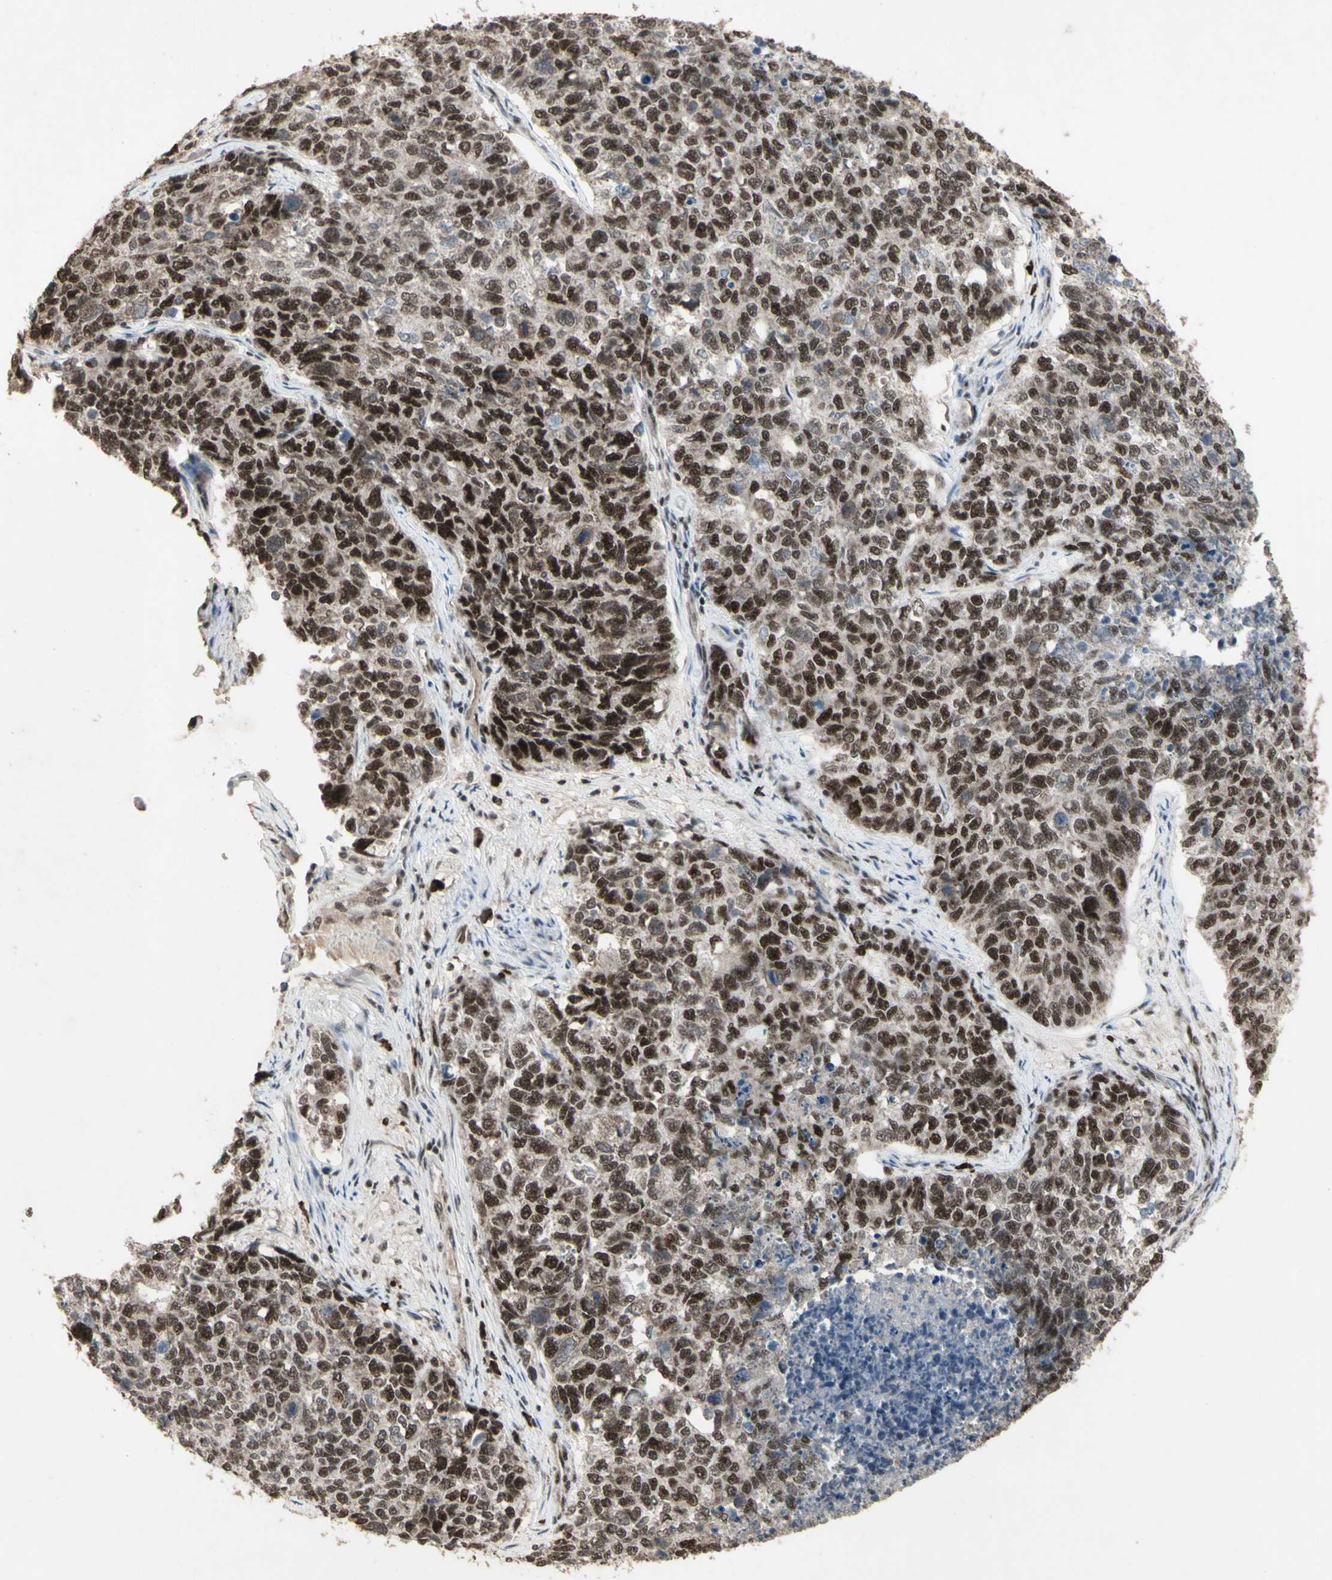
{"staining": {"intensity": "moderate", "quantity": ">75%", "location": "nuclear"}, "tissue": "cervical cancer", "cell_type": "Tumor cells", "image_type": "cancer", "snomed": [{"axis": "morphology", "description": "Squamous cell carcinoma, NOS"}, {"axis": "topography", "description": "Cervix"}], "caption": "This photomicrograph exhibits immunohistochemistry staining of human cervical cancer, with medium moderate nuclear expression in approximately >75% of tumor cells.", "gene": "CCNT1", "patient": {"sex": "female", "age": 63}}